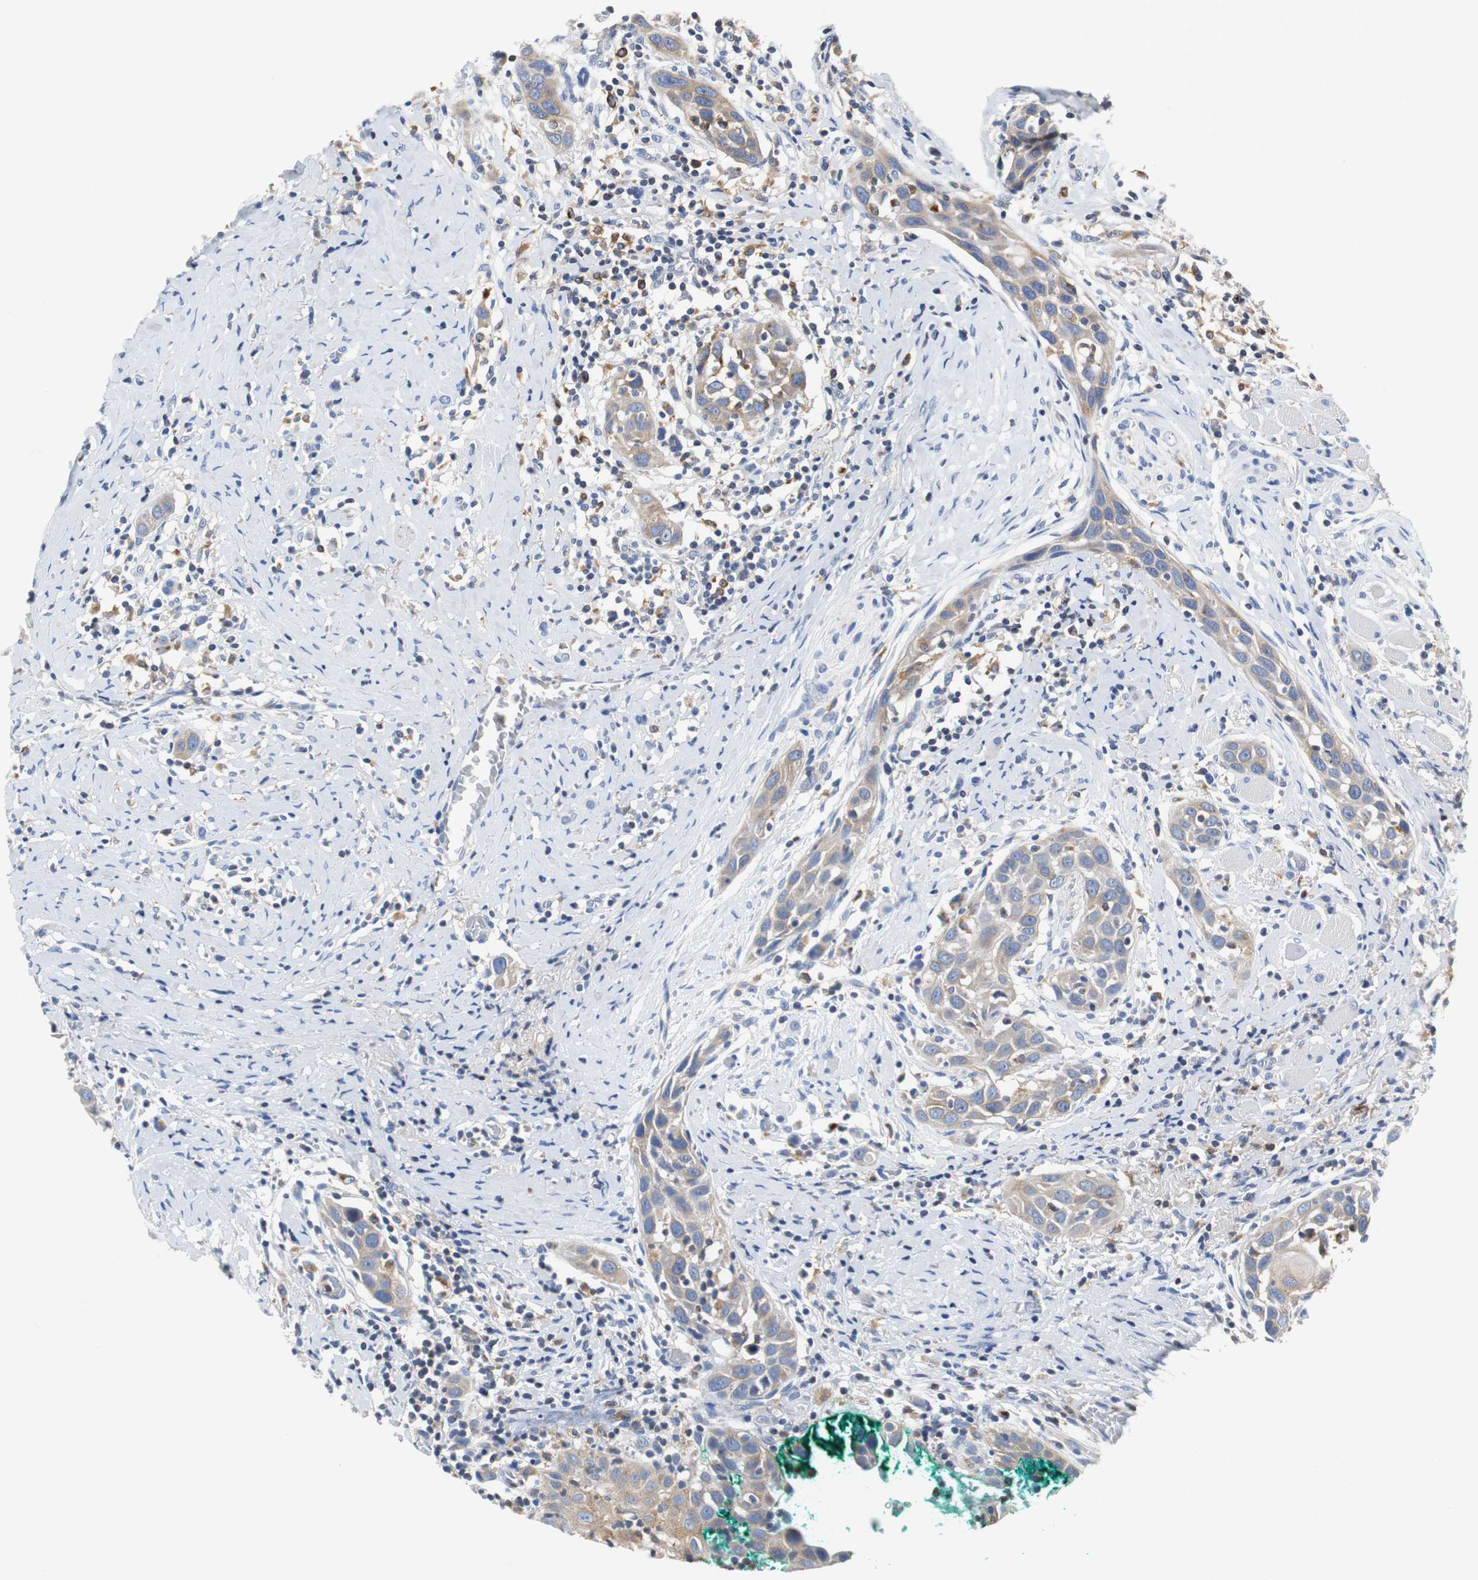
{"staining": {"intensity": "moderate", "quantity": ">75%", "location": "cytoplasmic/membranous"}, "tissue": "head and neck cancer", "cell_type": "Tumor cells", "image_type": "cancer", "snomed": [{"axis": "morphology", "description": "Normal tissue, NOS"}, {"axis": "morphology", "description": "Squamous cell carcinoma, NOS"}, {"axis": "topography", "description": "Oral tissue"}, {"axis": "topography", "description": "Head-Neck"}], "caption": "Immunohistochemical staining of head and neck cancer (squamous cell carcinoma) exhibits moderate cytoplasmic/membranous protein positivity in approximately >75% of tumor cells. The protein is stained brown, and the nuclei are stained in blue (DAB (3,3'-diaminobenzidine) IHC with brightfield microscopy, high magnification).", "gene": "VAMP8", "patient": {"sex": "female", "age": 50}}